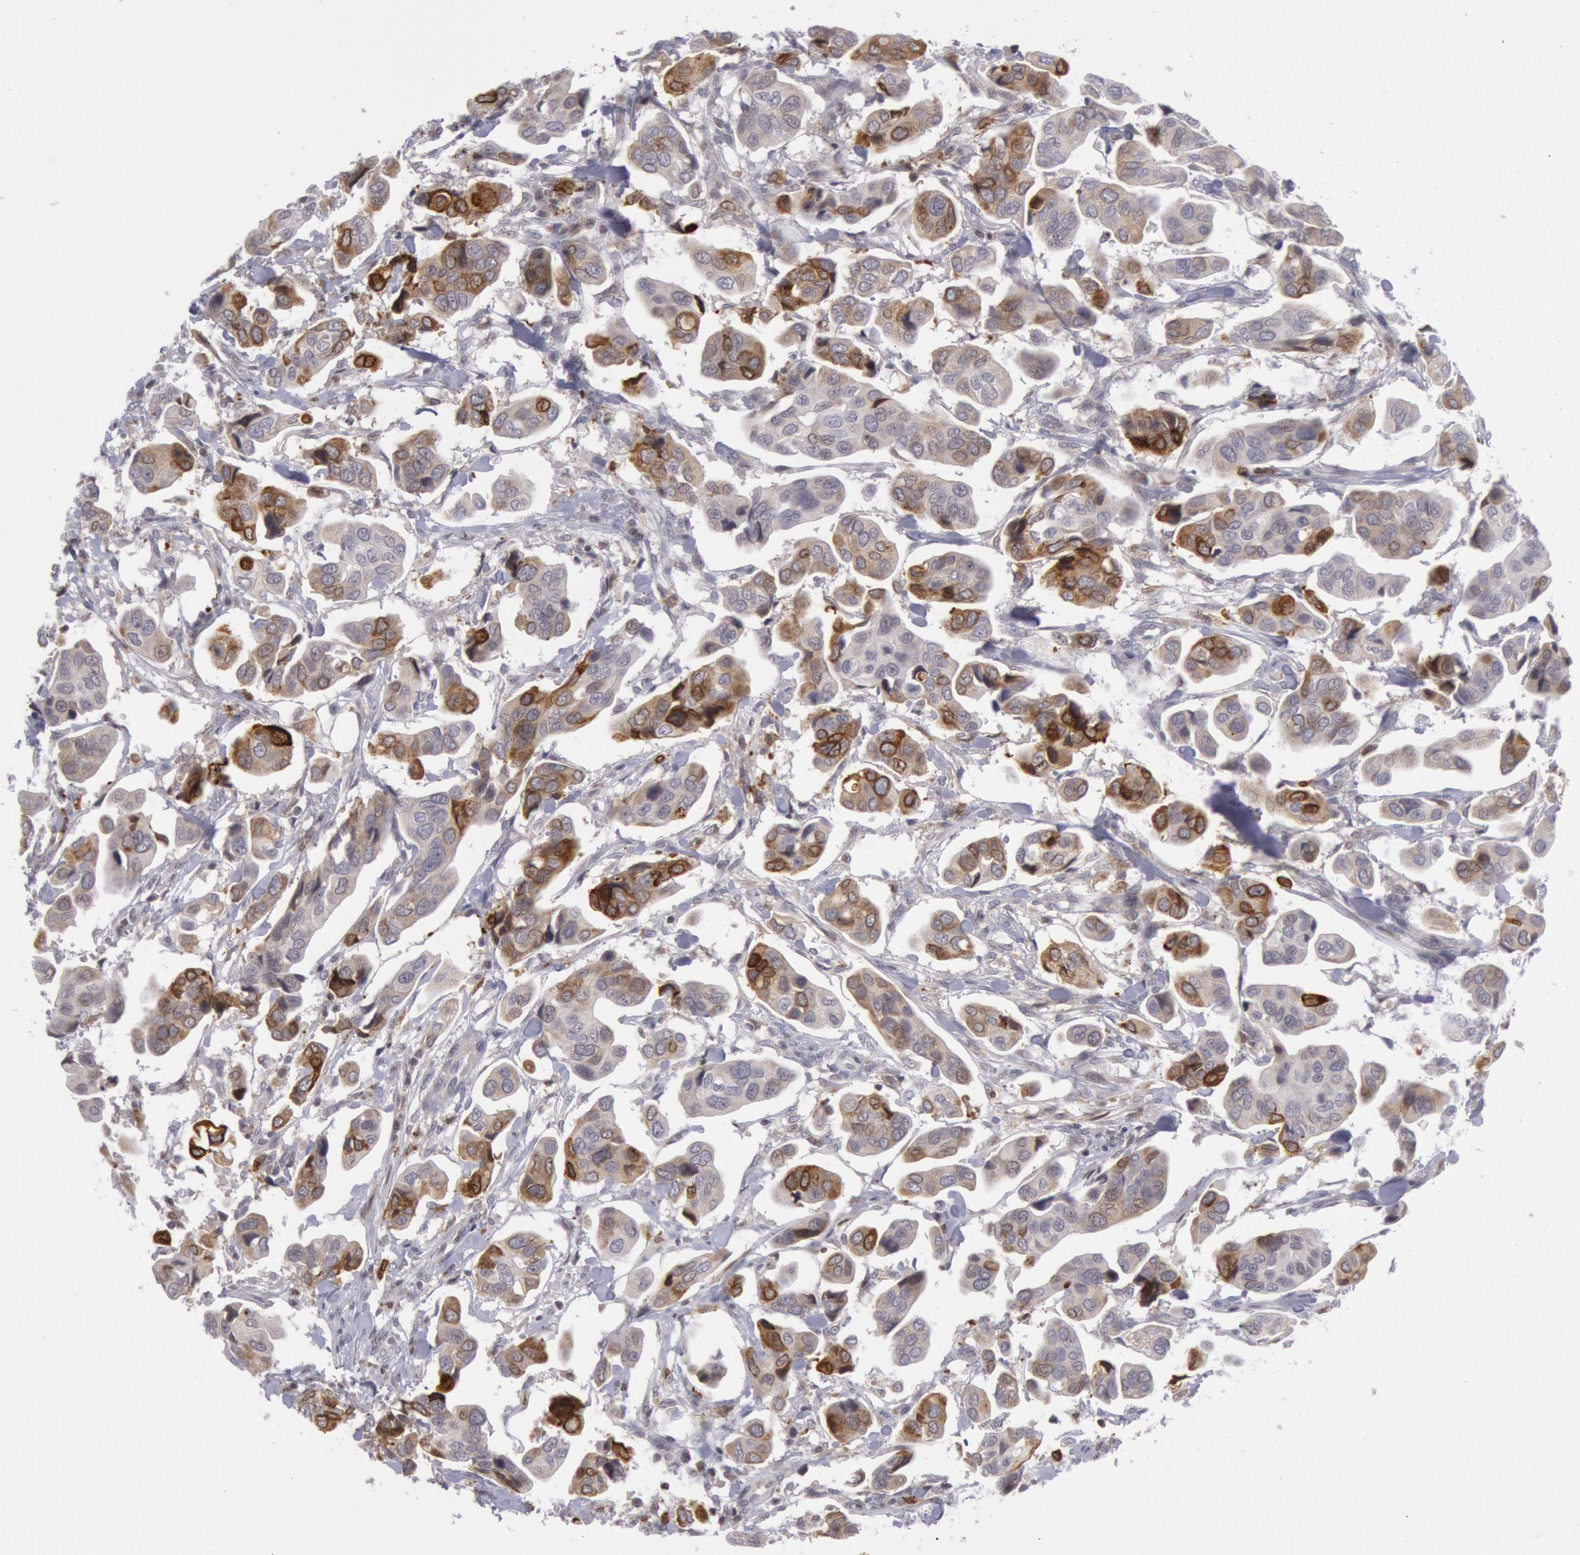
{"staining": {"intensity": "moderate", "quantity": "<25%", "location": "cytoplasmic/membranous"}, "tissue": "urothelial cancer", "cell_type": "Tumor cells", "image_type": "cancer", "snomed": [{"axis": "morphology", "description": "Adenocarcinoma, NOS"}, {"axis": "topography", "description": "Urinary bladder"}], "caption": "Moderate cytoplasmic/membranous expression is identified in approximately <25% of tumor cells in urothelial cancer.", "gene": "PTGS2", "patient": {"sex": "male", "age": 61}}